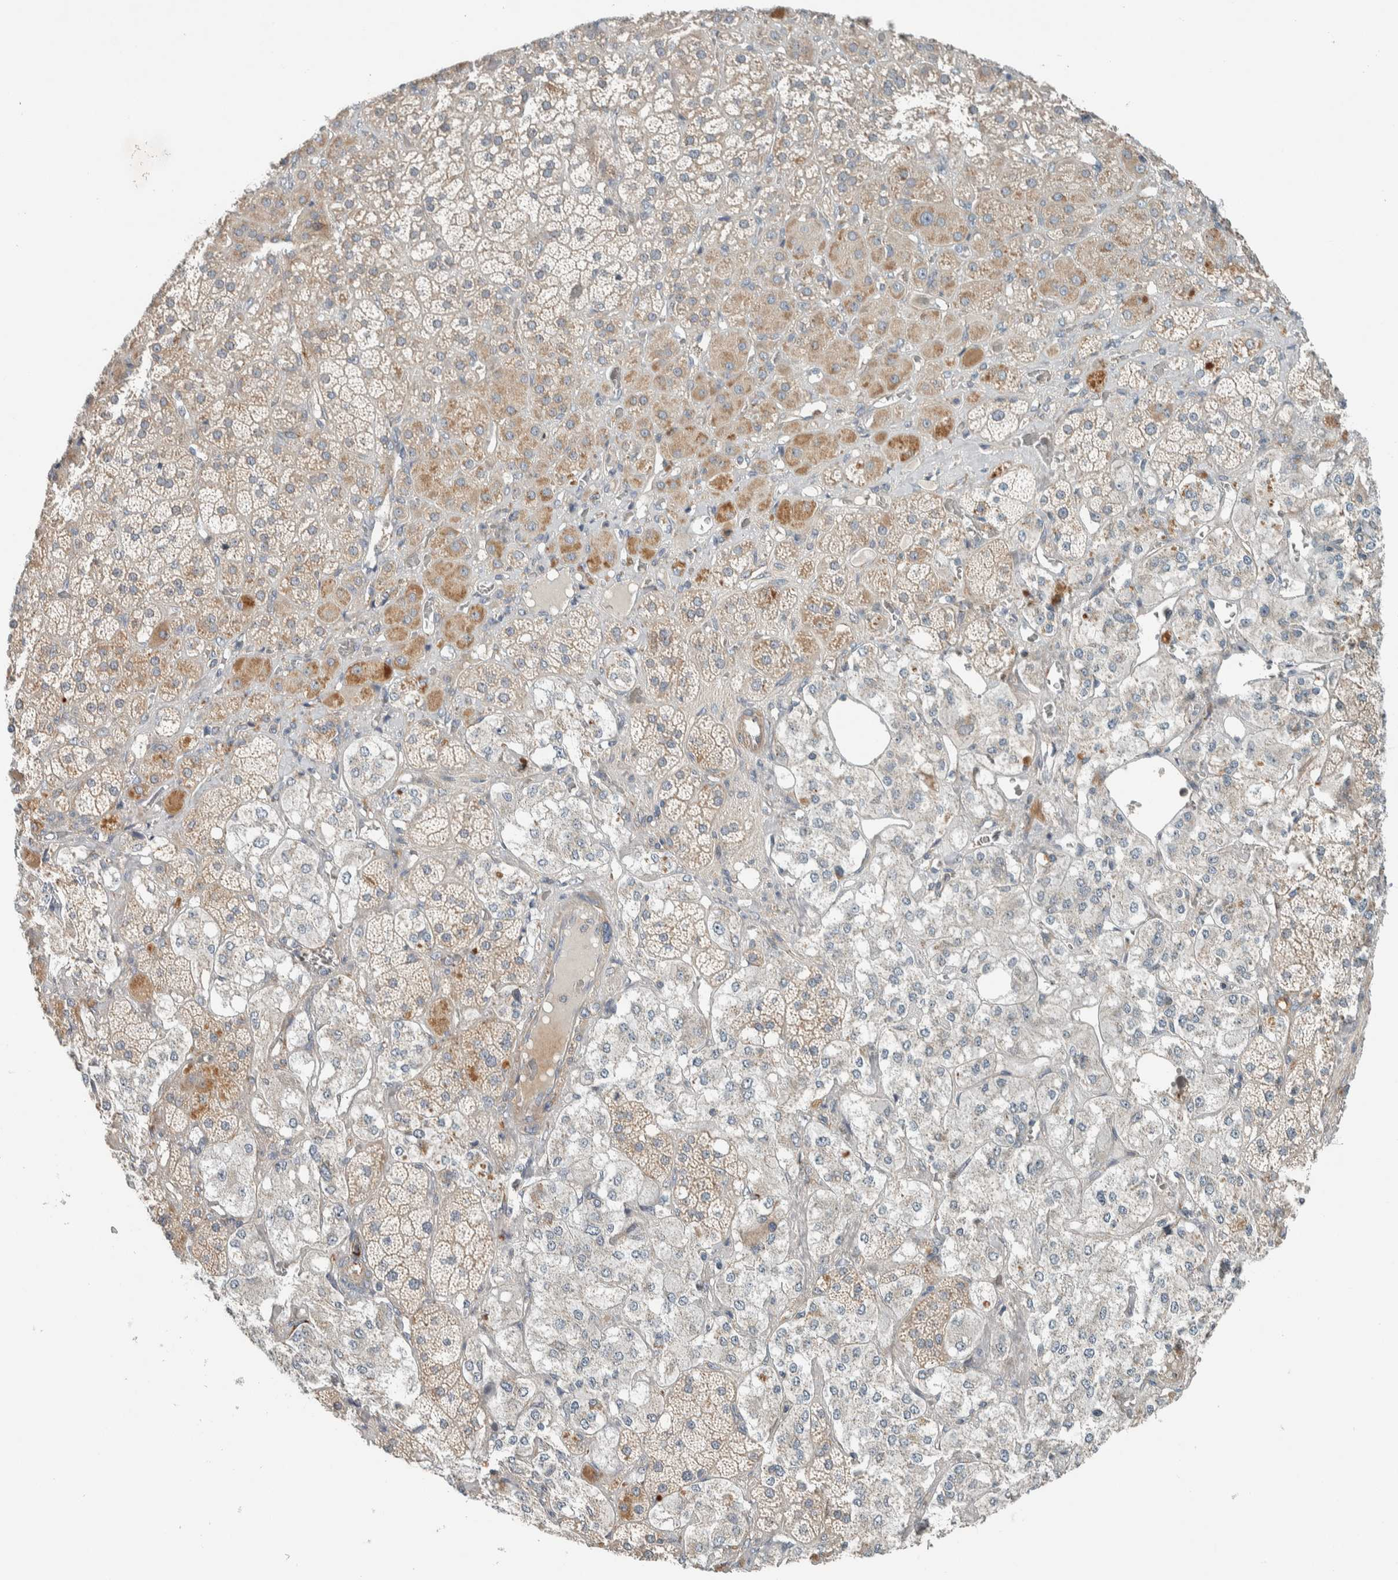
{"staining": {"intensity": "moderate", "quantity": "25%-75%", "location": "cytoplasmic/membranous"}, "tissue": "adrenal gland", "cell_type": "Glandular cells", "image_type": "normal", "snomed": [{"axis": "morphology", "description": "Normal tissue, NOS"}, {"axis": "topography", "description": "Adrenal gland"}], "caption": "Immunohistochemistry (IHC) image of unremarkable human adrenal gland stained for a protein (brown), which reveals medium levels of moderate cytoplasmic/membranous positivity in approximately 25%-75% of glandular cells.", "gene": "SLFN12L", "patient": {"sex": "male", "age": 57}}